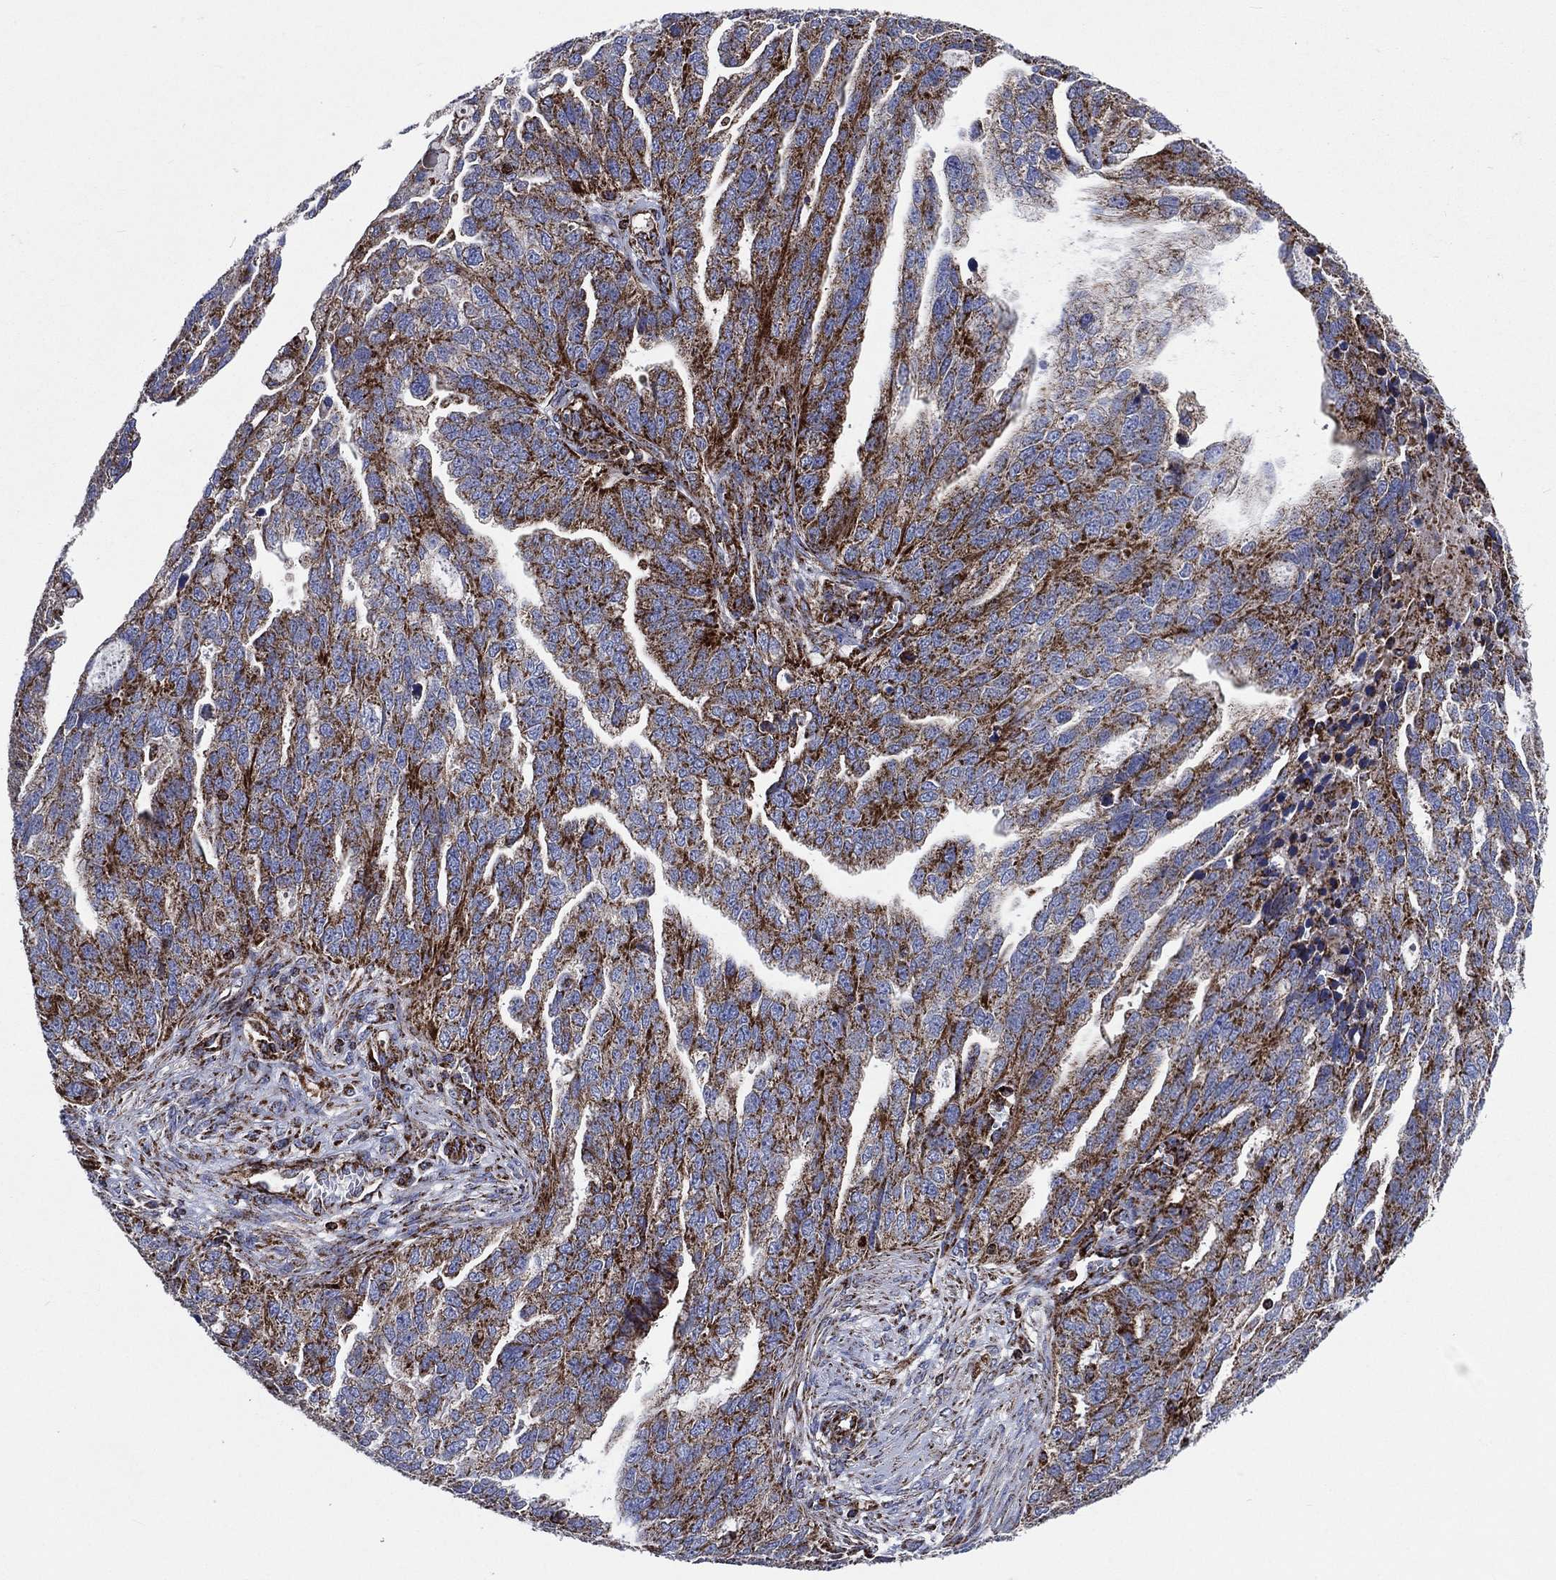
{"staining": {"intensity": "strong", "quantity": "25%-75%", "location": "cytoplasmic/membranous"}, "tissue": "ovarian cancer", "cell_type": "Tumor cells", "image_type": "cancer", "snomed": [{"axis": "morphology", "description": "Cystadenocarcinoma, serous, NOS"}, {"axis": "topography", "description": "Ovary"}], "caption": "Ovarian cancer (serous cystadenocarcinoma) was stained to show a protein in brown. There is high levels of strong cytoplasmic/membranous expression in about 25%-75% of tumor cells.", "gene": "ANKRD37", "patient": {"sex": "female", "age": 51}}